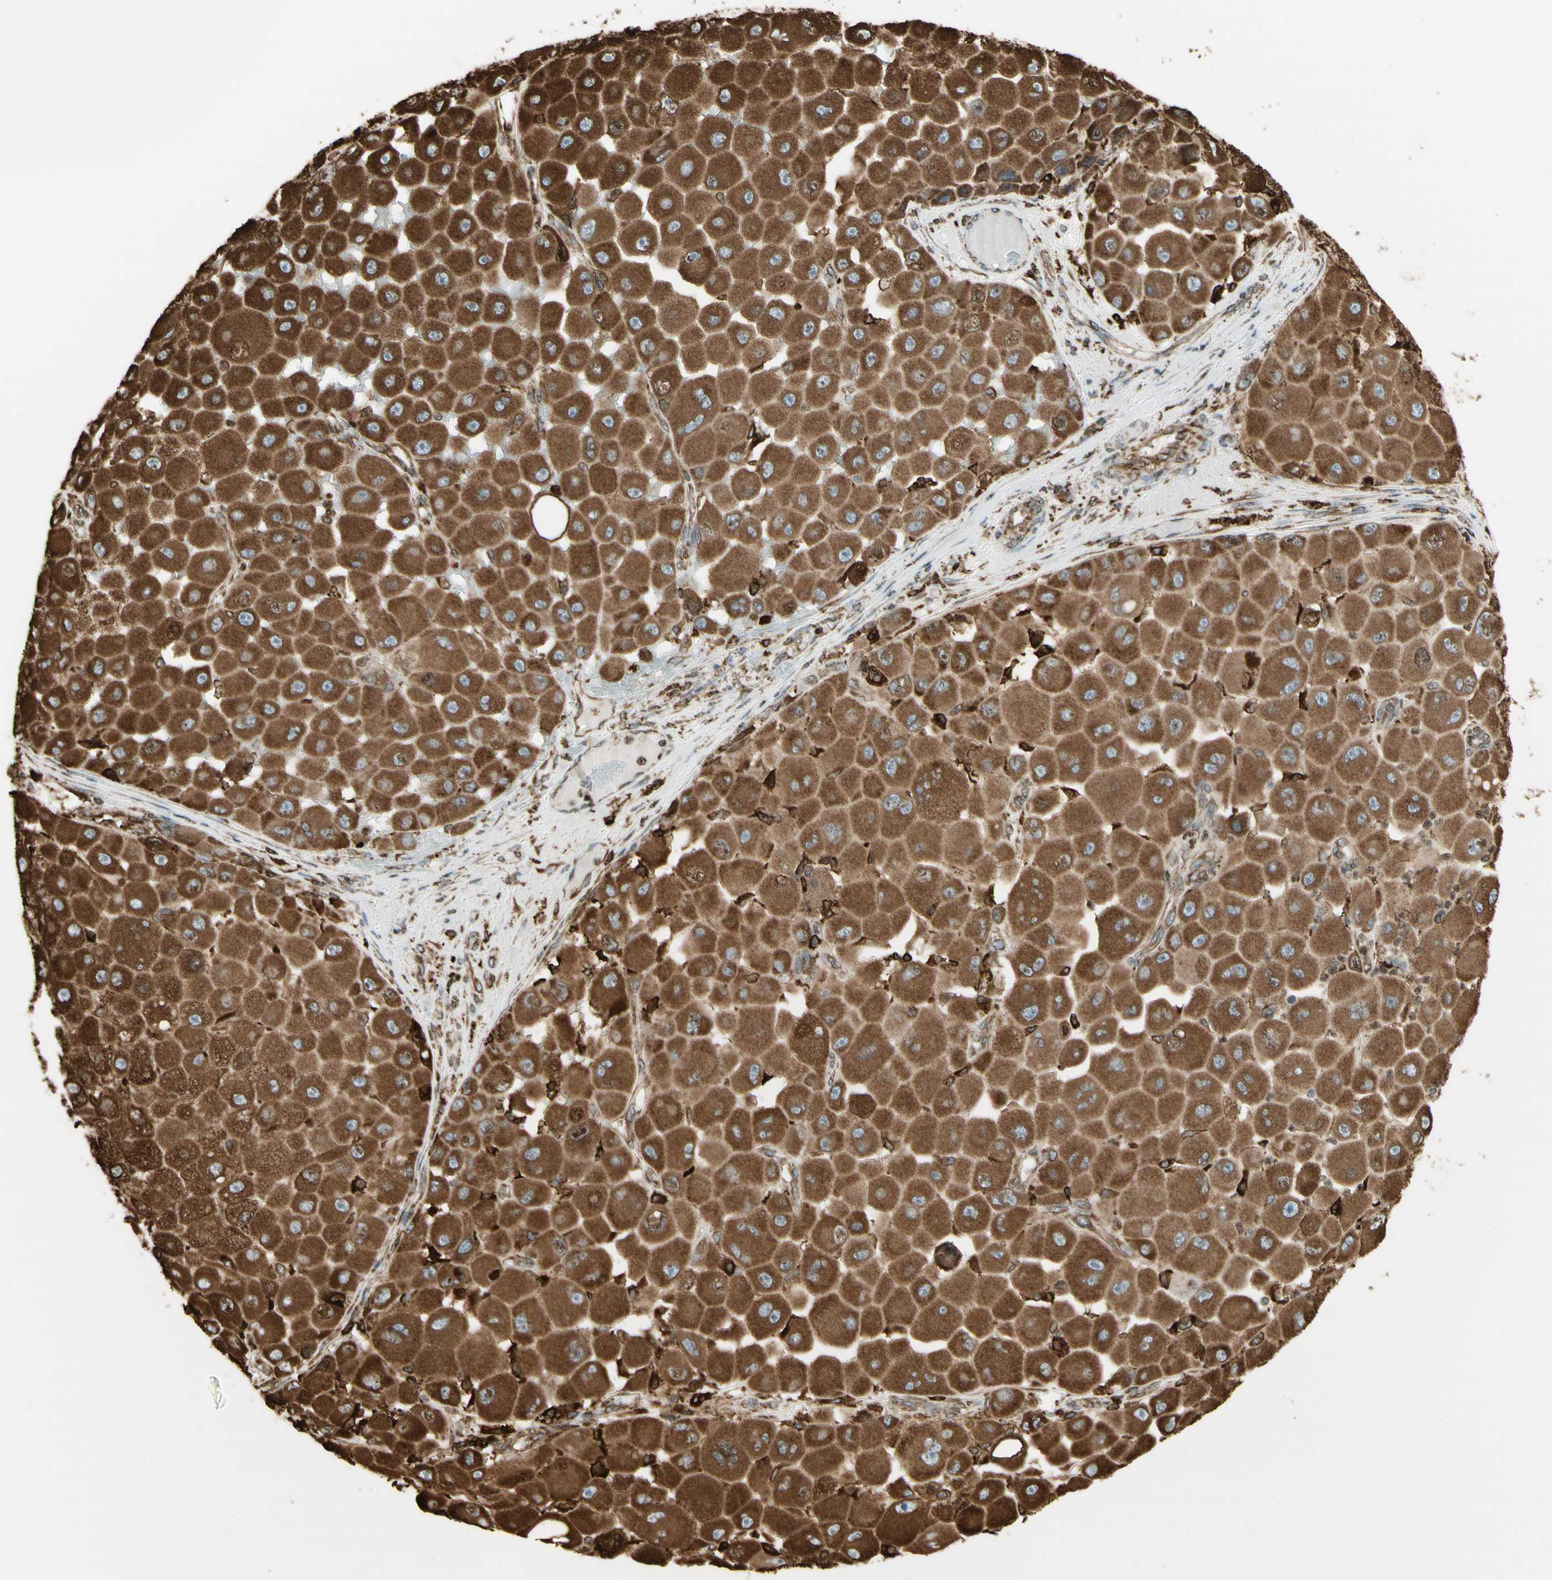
{"staining": {"intensity": "moderate", "quantity": ">75%", "location": "cytoplasmic/membranous"}, "tissue": "melanoma", "cell_type": "Tumor cells", "image_type": "cancer", "snomed": [{"axis": "morphology", "description": "Malignant melanoma, NOS"}, {"axis": "topography", "description": "Skin"}], "caption": "Approximately >75% of tumor cells in human malignant melanoma reveal moderate cytoplasmic/membranous protein expression as visualized by brown immunohistochemical staining.", "gene": "CANX", "patient": {"sex": "female", "age": 81}}